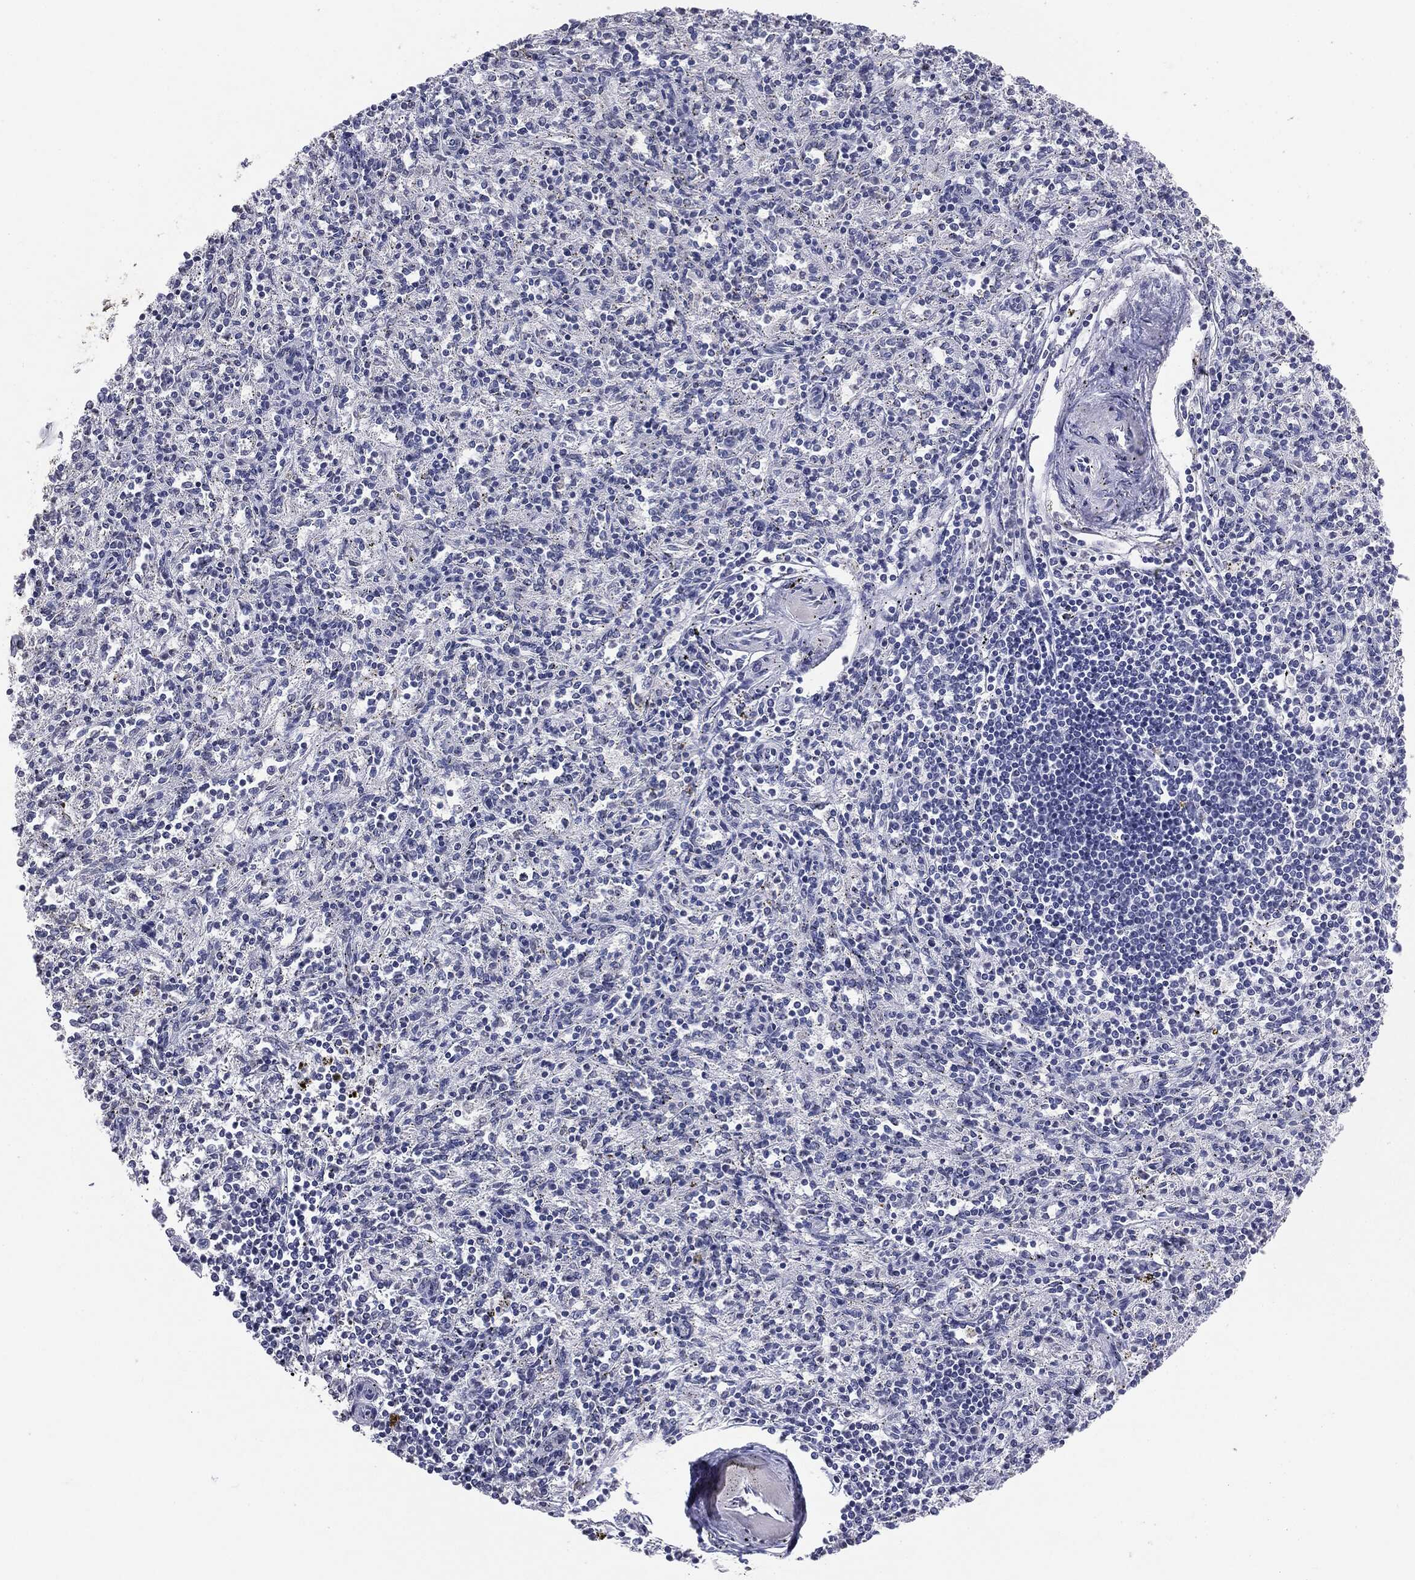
{"staining": {"intensity": "negative", "quantity": "none", "location": "none"}, "tissue": "spleen", "cell_type": "Cells in red pulp", "image_type": "normal", "snomed": [{"axis": "morphology", "description": "Normal tissue, NOS"}, {"axis": "topography", "description": "Spleen"}], "caption": "Cells in red pulp show no significant protein positivity in normal spleen. (DAB (3,3'-diaminobenzidine) IHC with hematoxylin counter stain).", "gene": "SERPINB4", "patient": {"sex": "male", "age": 69}}